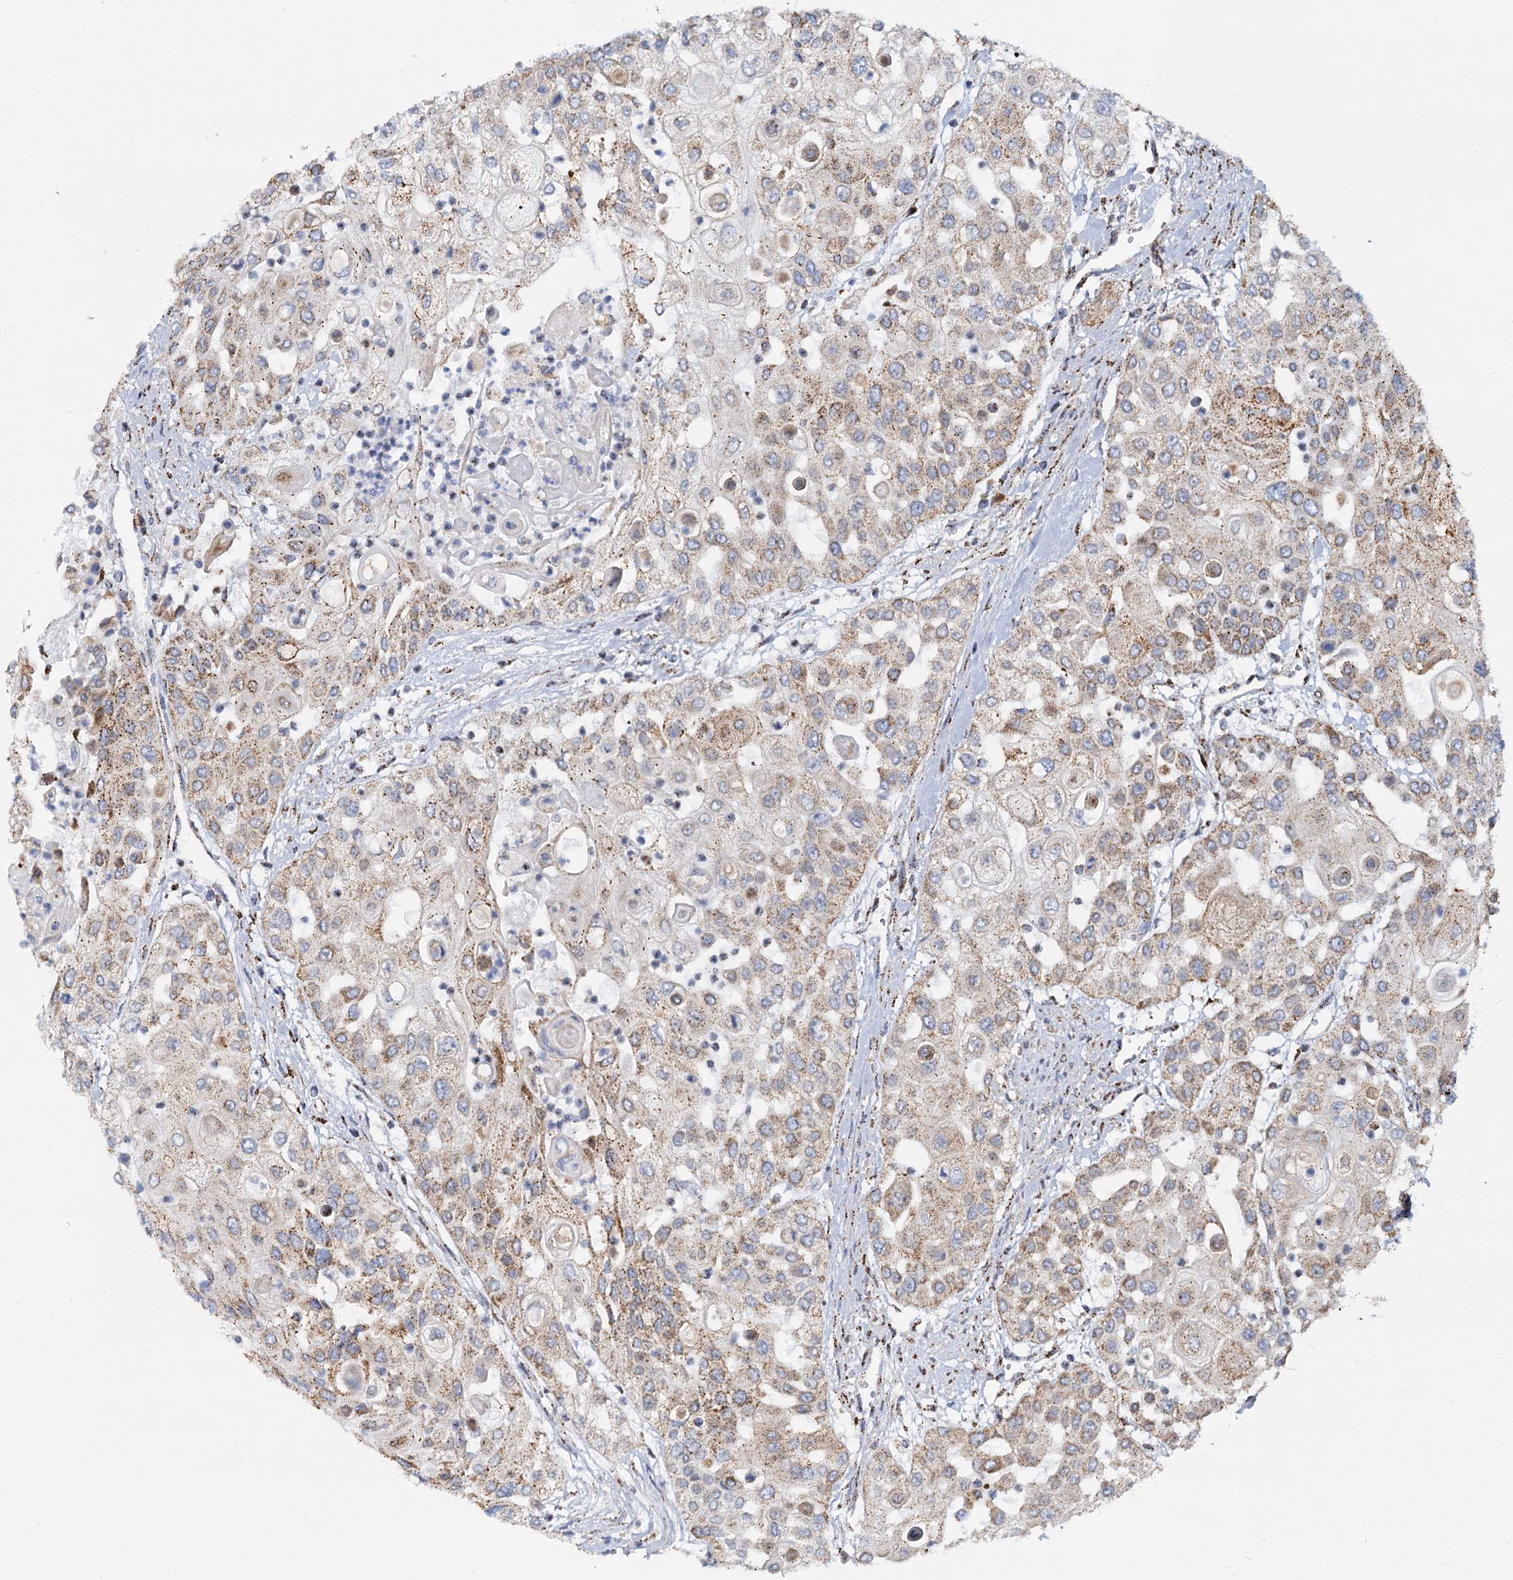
{"staining": {"intensity": "weak", "quantity": ">75%", "location": "cytoplasmic/membranous"}, "tissue": "urothelial cancer", "cell_type": "Tumor cells", "image_type": "cancer", "snomed": [{"axis": "morphology", "description": "Urothelial carcinoma, High grade"}, {"axis": "topography", "description": "Urinary bladder"}], "caption": "Urothelial cancer stained for a protein (brown) shows weak cytoplasmic/membranous positive staining in about >75% of tumor cells.", "gene": "SUPT20H", "patient": {"sex": "female", "age": 79}}